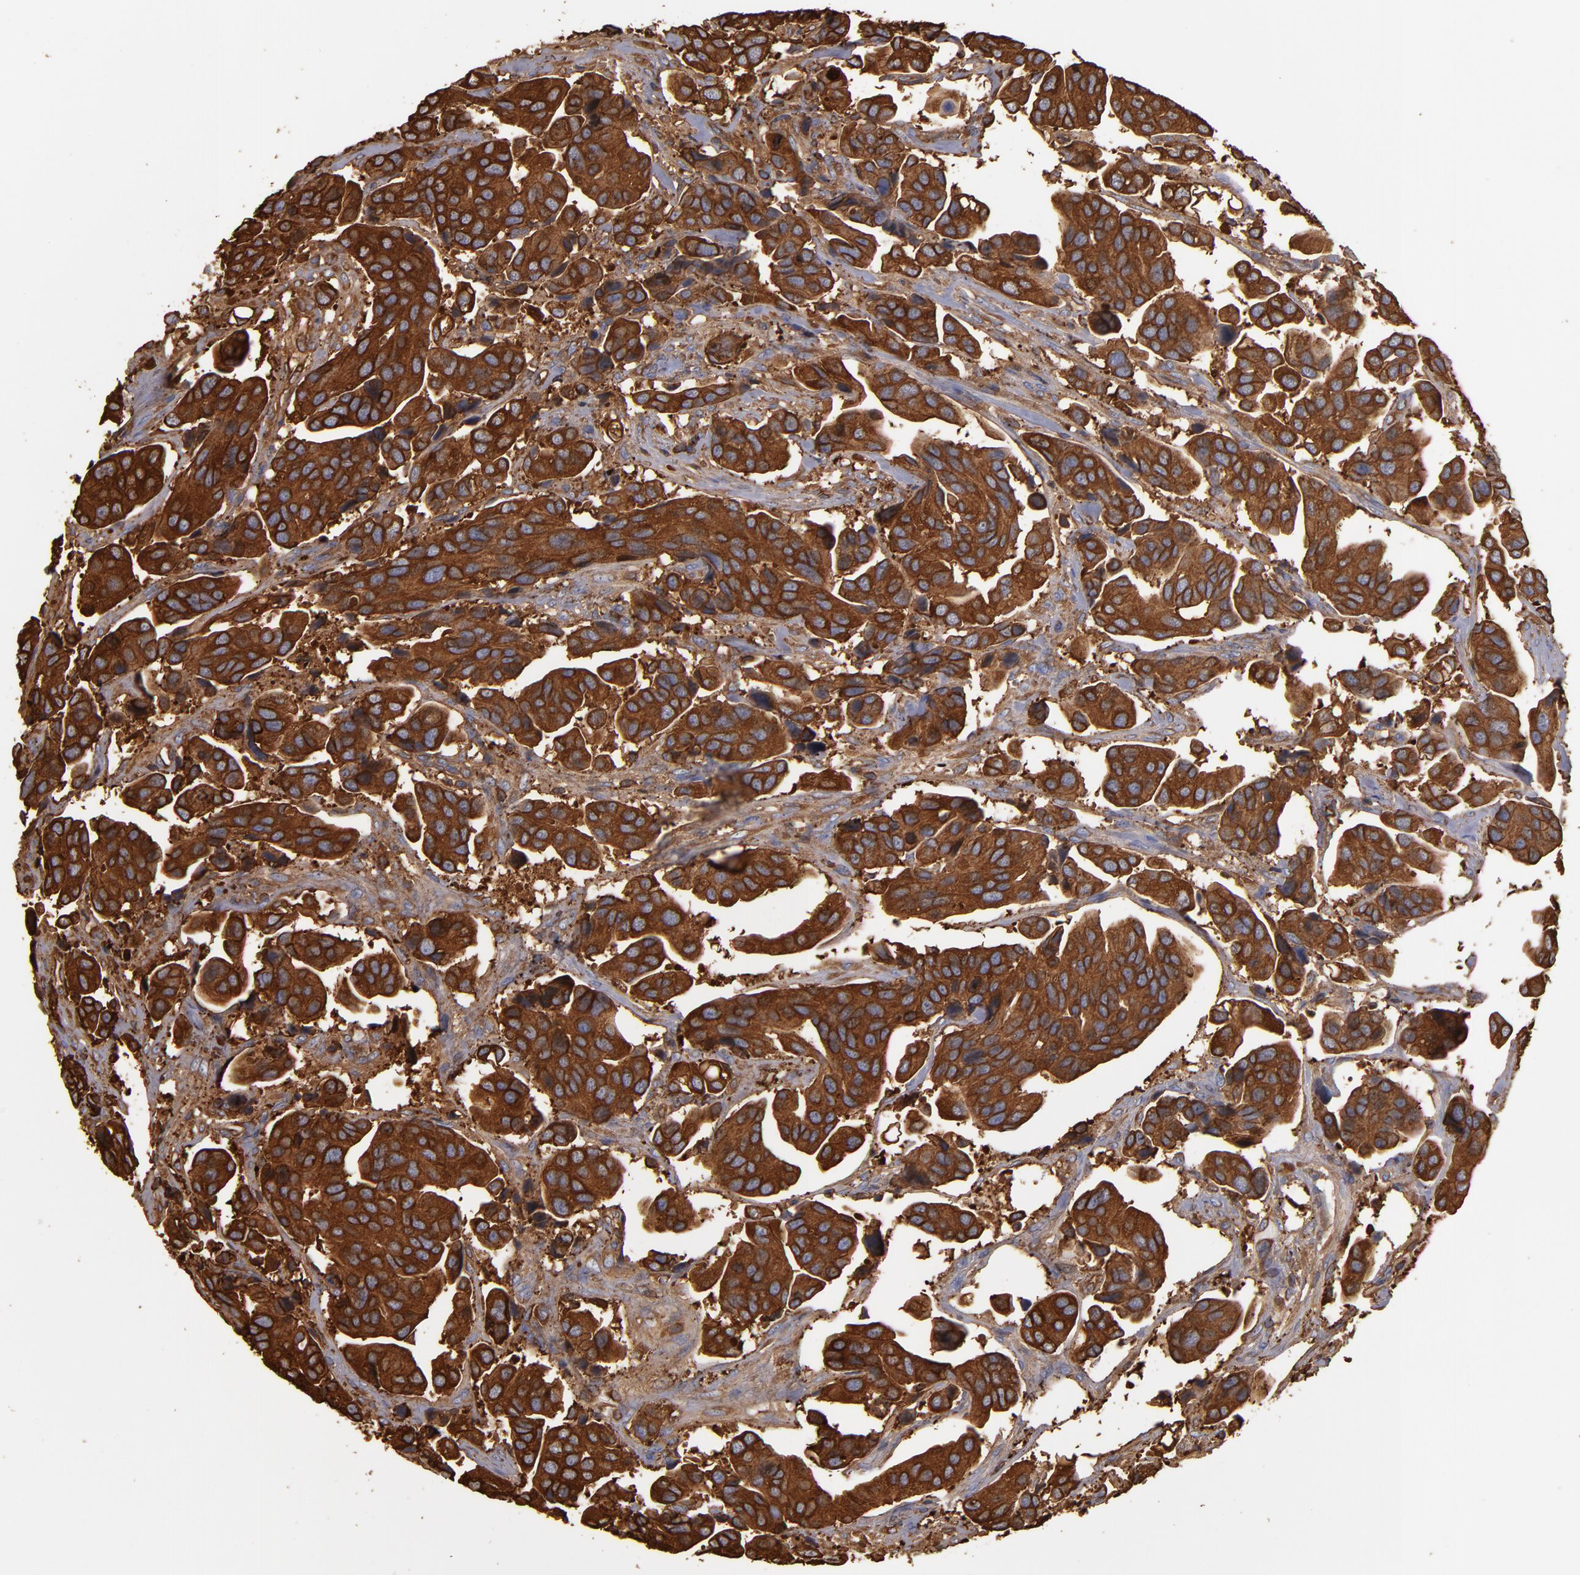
{"staining": {"intensity": "strong", "quantity": ">75%", "location": "cytoplasmic/membranous"}, "tissue": "urothelial cancer", "cell_type": "Tumor cells", "image_type": "cancer", "snomed": [{"axis": "morphology", "description": "Adenocarcinoma, NOS"}, {"axis": "topography", "description": "Urinary bladder"}], "caption": "An IHC micrograph of neoplastic tissue is shown. Protein staining in brown highlights strong cytoplasmic/membranous positivity in urothelial cancer within tumor cells. (Stains: DAB in brown, nuclei in blue, Microscopy: brightfield microscopy at high magnification).", "gene": "ACTN4", "patient": {"sex": "male", "age": 61}}